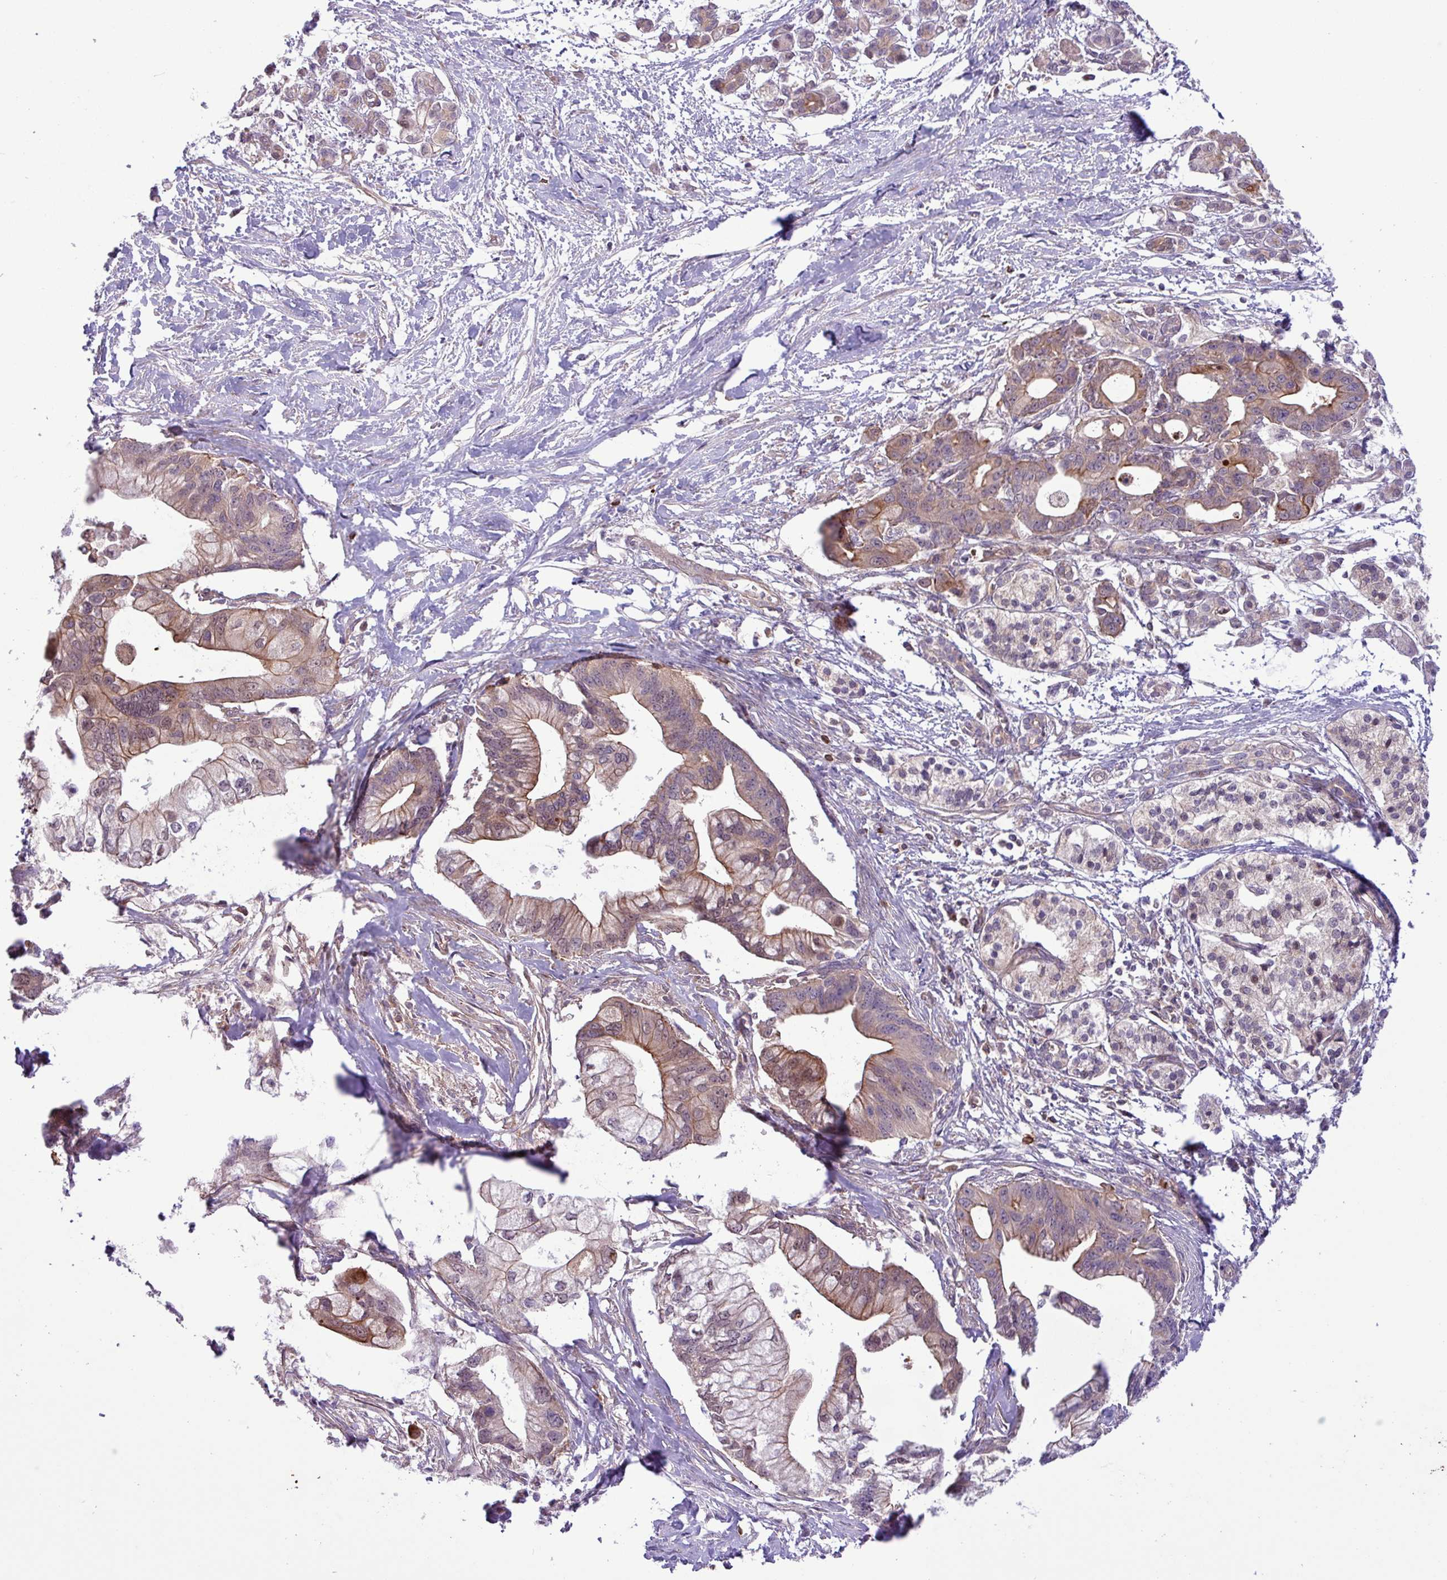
{"staining": {"intensity": "moderate", "quantity": "<25%", "location": "cytoplasmic/membranous"}, "tissue": "pancreatic cancer", "cell_type": "Tumor cells", "image_type": "cancer", "snomed": [{"axis": "morphology", "description": "Adenocarcinoma, NOS"}, {"axis": "topography", "description": "Pancreas"}], "caption": "High-magnification brightfield microscopy of pancreatic adenocarcinoma stained with DAB (brown) and counterstained with hematoxylin (blue). tumor cells exhibit moderate cytoplasmic/membranous expression is present in about<25% of cells.", "gene": "CNTRL", "patient": {"sex": "male", "age": 68}}